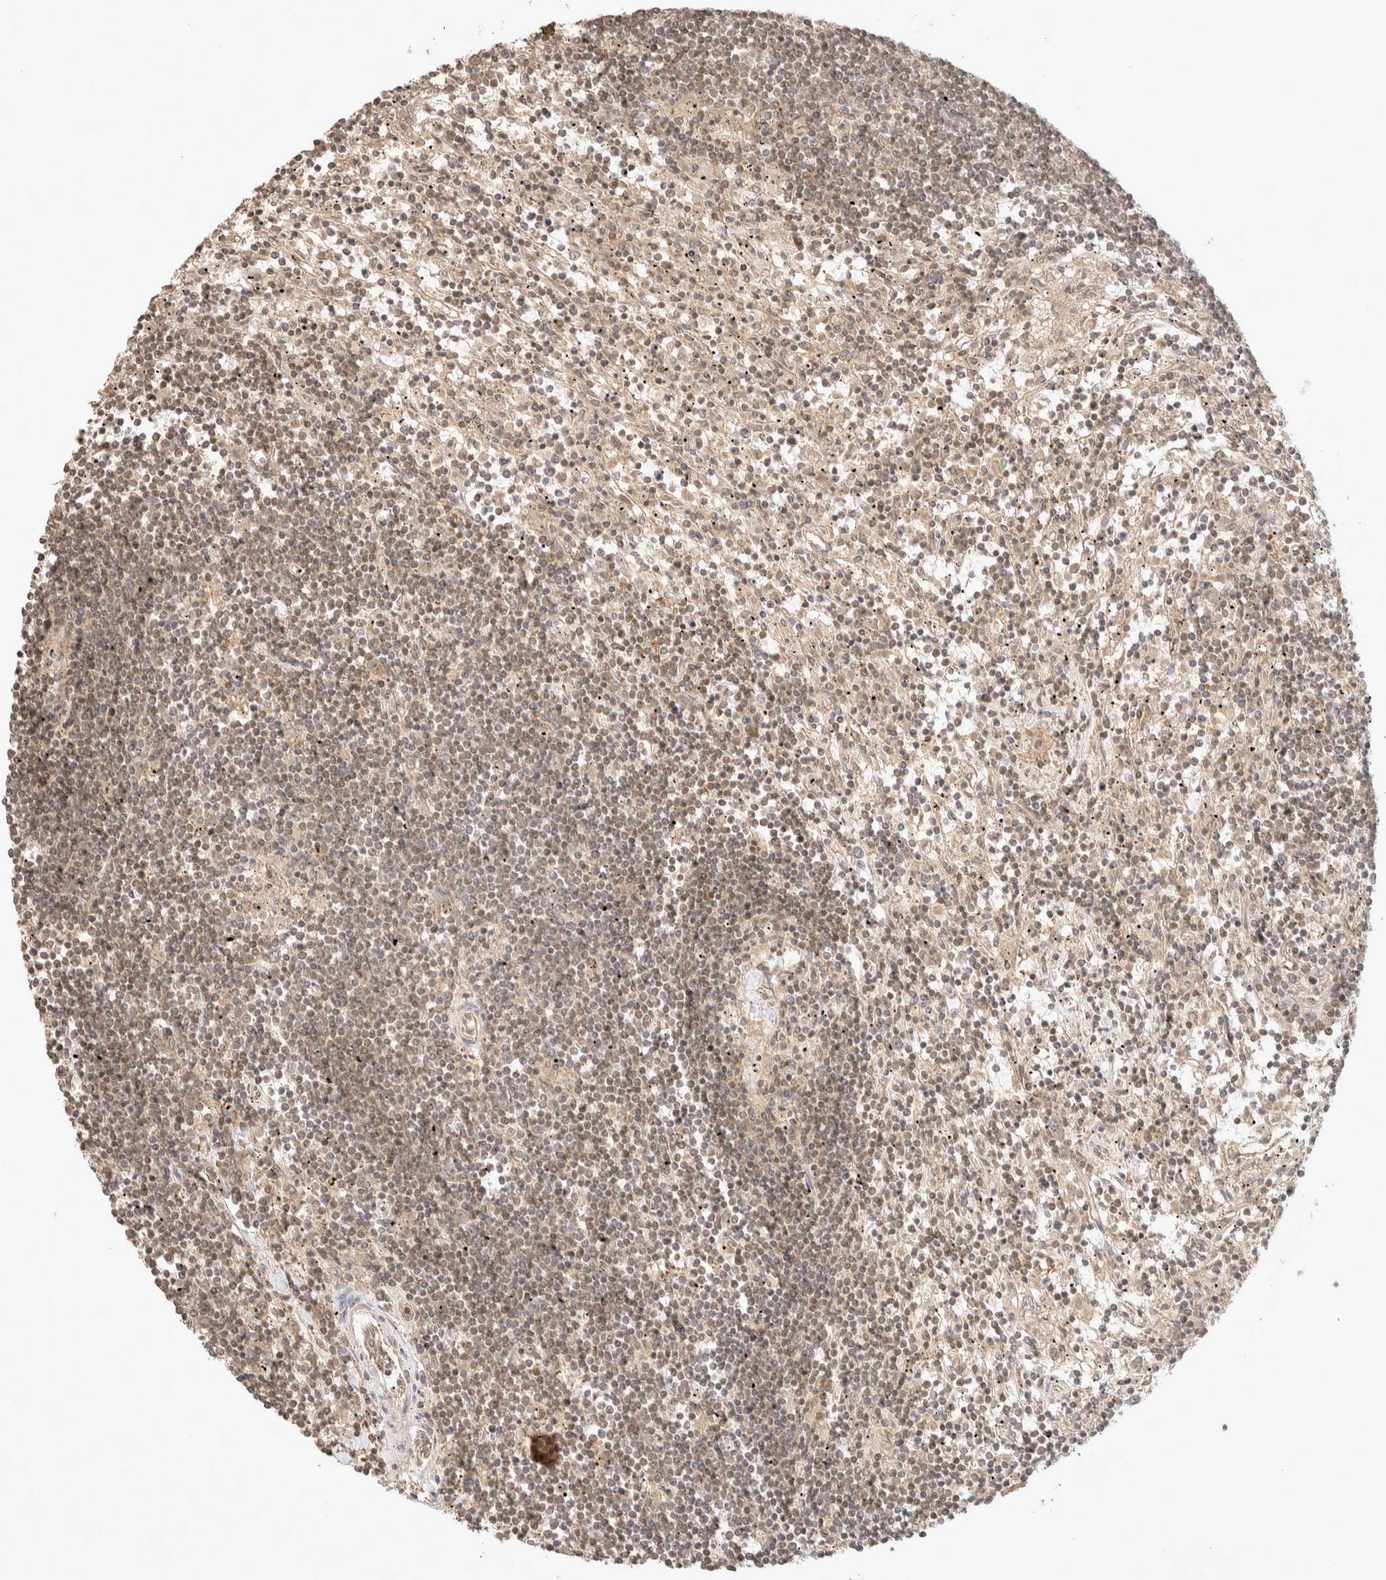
{"staining": {"intensity": "weak", "quantity": ">75%", "location": "nuclear"}, "tissue": "lymphoma", "cell_type": "Tumor cells", "image_type": "cancer", "snomed": [{"axis": "morphology", "description": "Malignant lymphoma, non-Hodgkin's type, Low grade"}, {"axis": "topography", "description": "Spleen"}], "caption": "Protein expression by immunohistochemistry shows weak nuclear positivity in about >75% of tumor cells in malignant lymphoma, non-Hodgkin's type (low-grade). (DAB (3,3'-diaminobenzidine) = brown stain, brightfield microscopy at high magnification).", "gene": "THRA", "patient": {"sex": "male", "age": 76}}